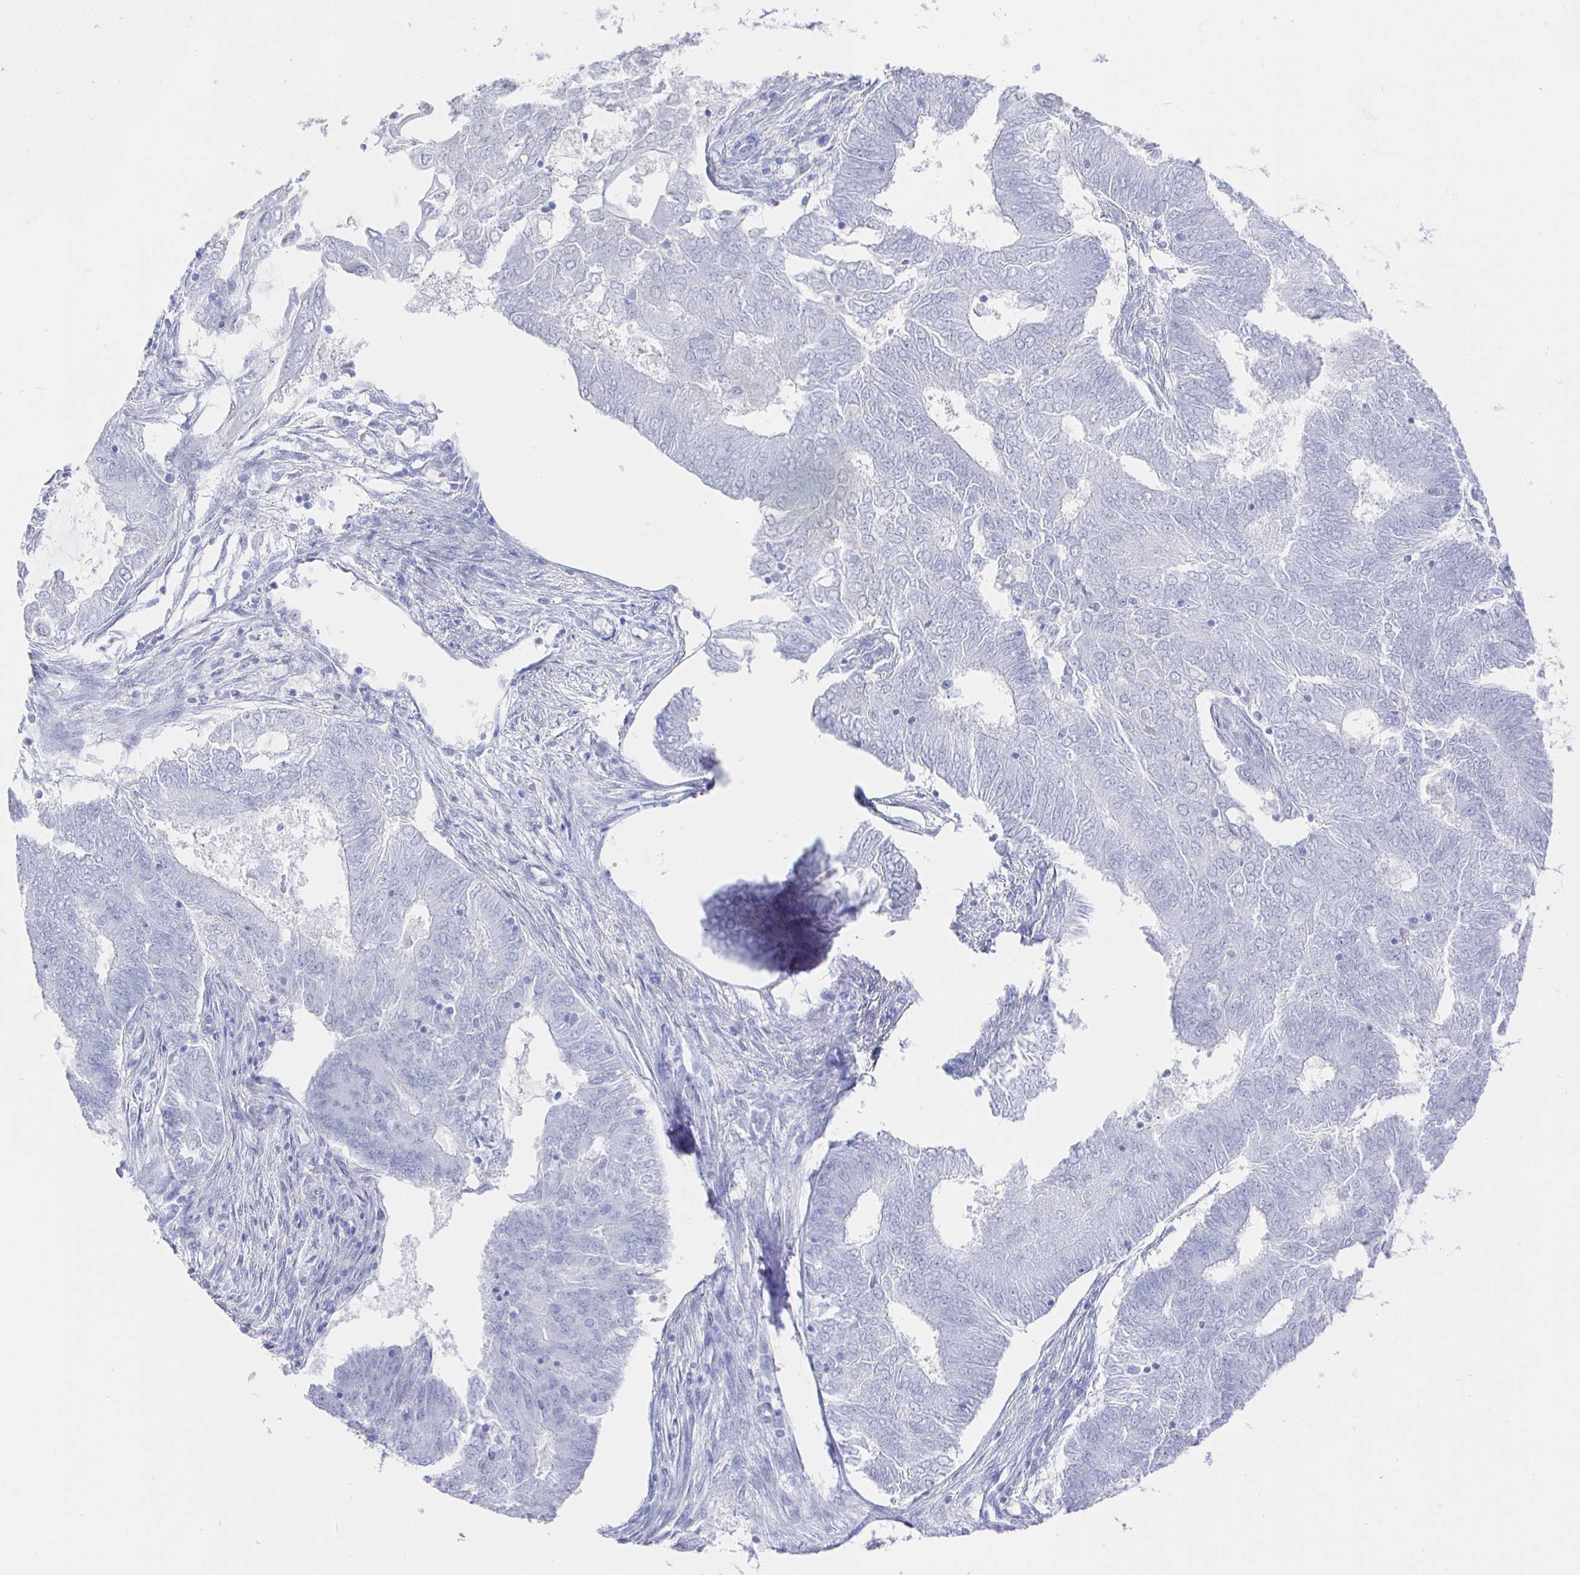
{"staining": {"intensity": "negative", "quantity": "none", "location": "none"}, "tissue": "endometrial cancer", "cell_type": "Tumor cells", "image_type": "cancer", "snomed": [{"axis": "morphology", "description": "Adenocarcinoma, NOS"}, {"axis": "topography", "description": "Endometrium"}], "caption": "This is an immunohistochemistry histopathology image of human endometrial adenocarcinoma. There is no staining in tumor cells.", "gene": "CLCA1", "patient": {"sex": "female", "age": 62}}